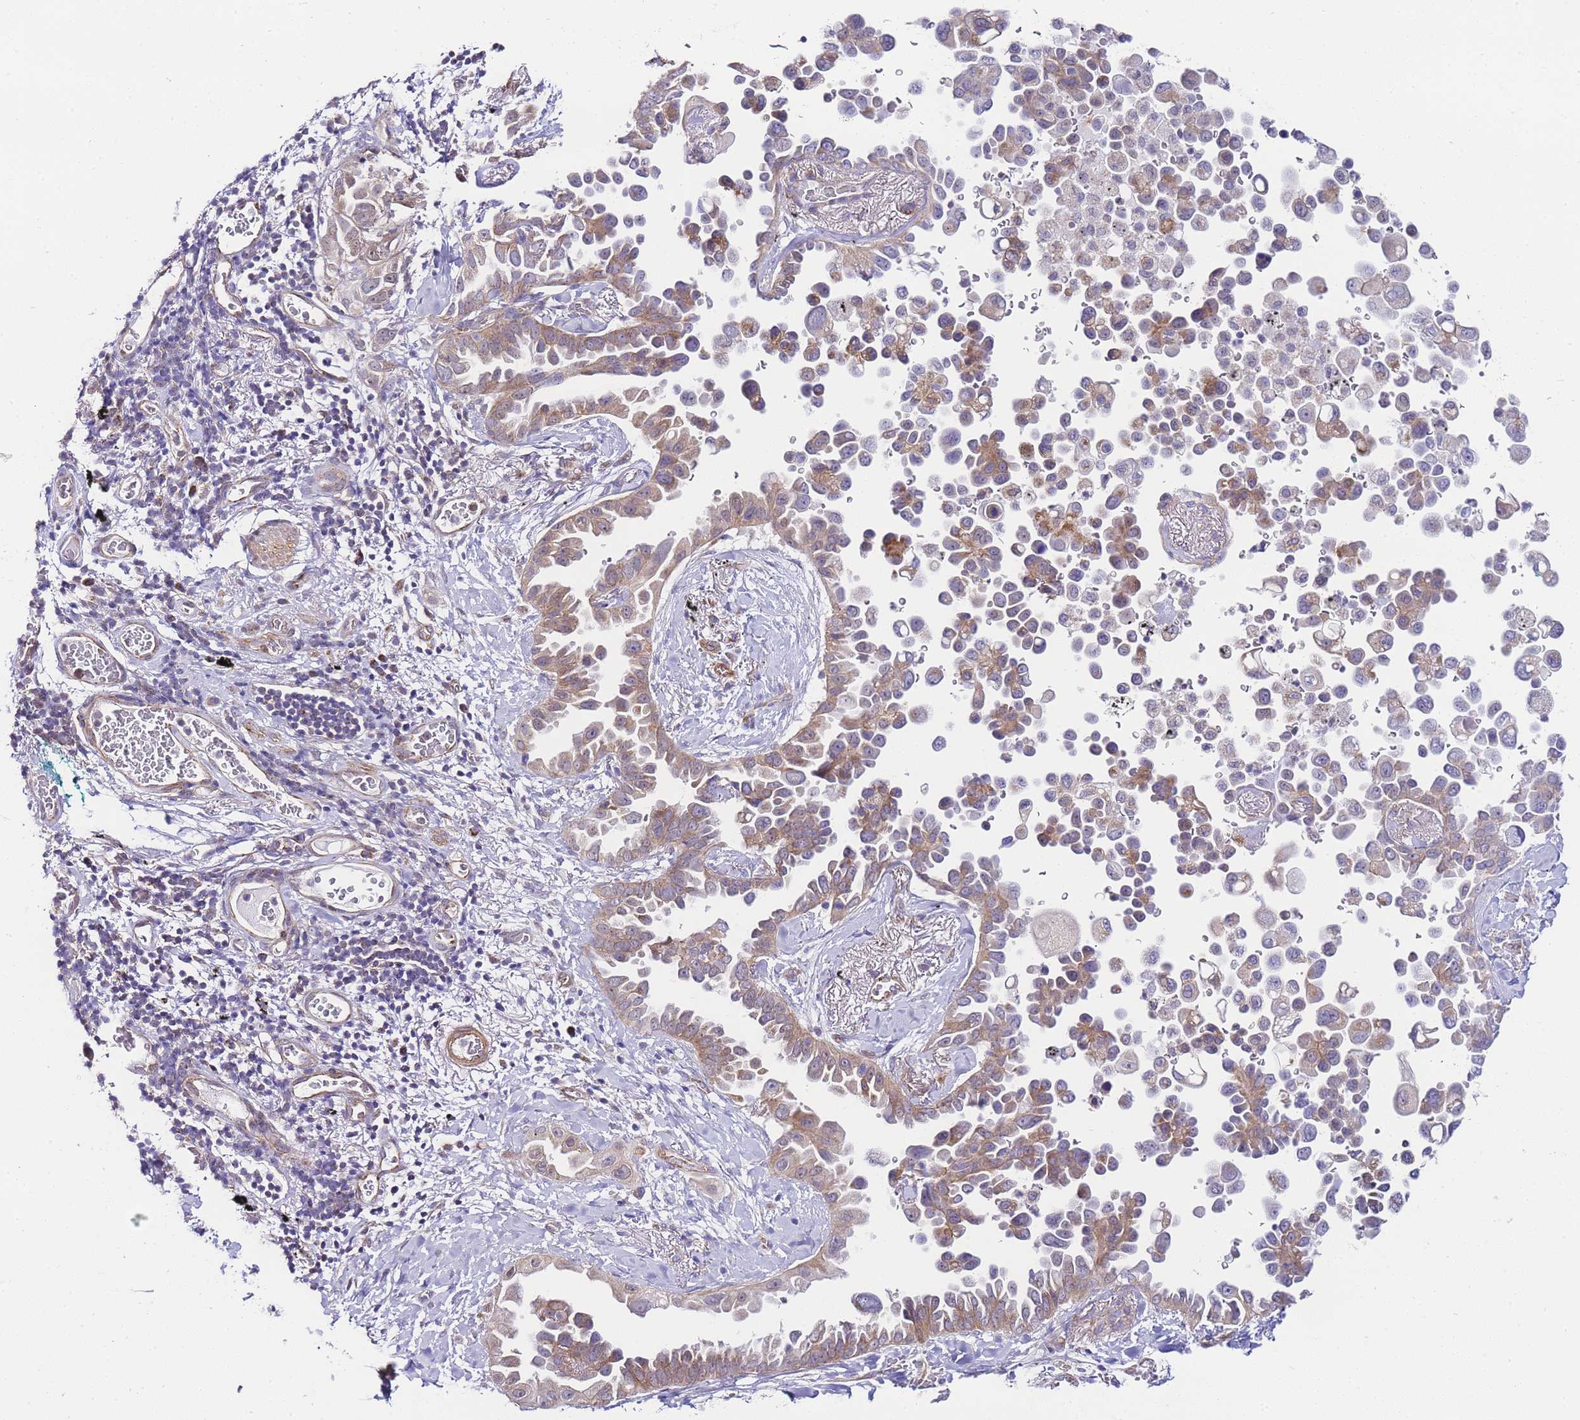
{"staining": {"intensity": "moderate", "quantity": "25%-75%", "location": "cytoplasmic/membranous"}, "tissue": "lung cancer", "cell_type": "Tumor cells", "image_type": "cancer", "snomed": [{"axis": "morphology", "description": "Adenocarcinoma, NOS"}, {"axis": "topography", "description": "Lung"}], "caption": "Lung cancer stained for a protein (brown) exhibits moderate cytoplasmic/membranous positive expression in about 25%-75% of tumor cells.", "gene": "PDCD7", "patient": {"sex": "female", "age": 67}}